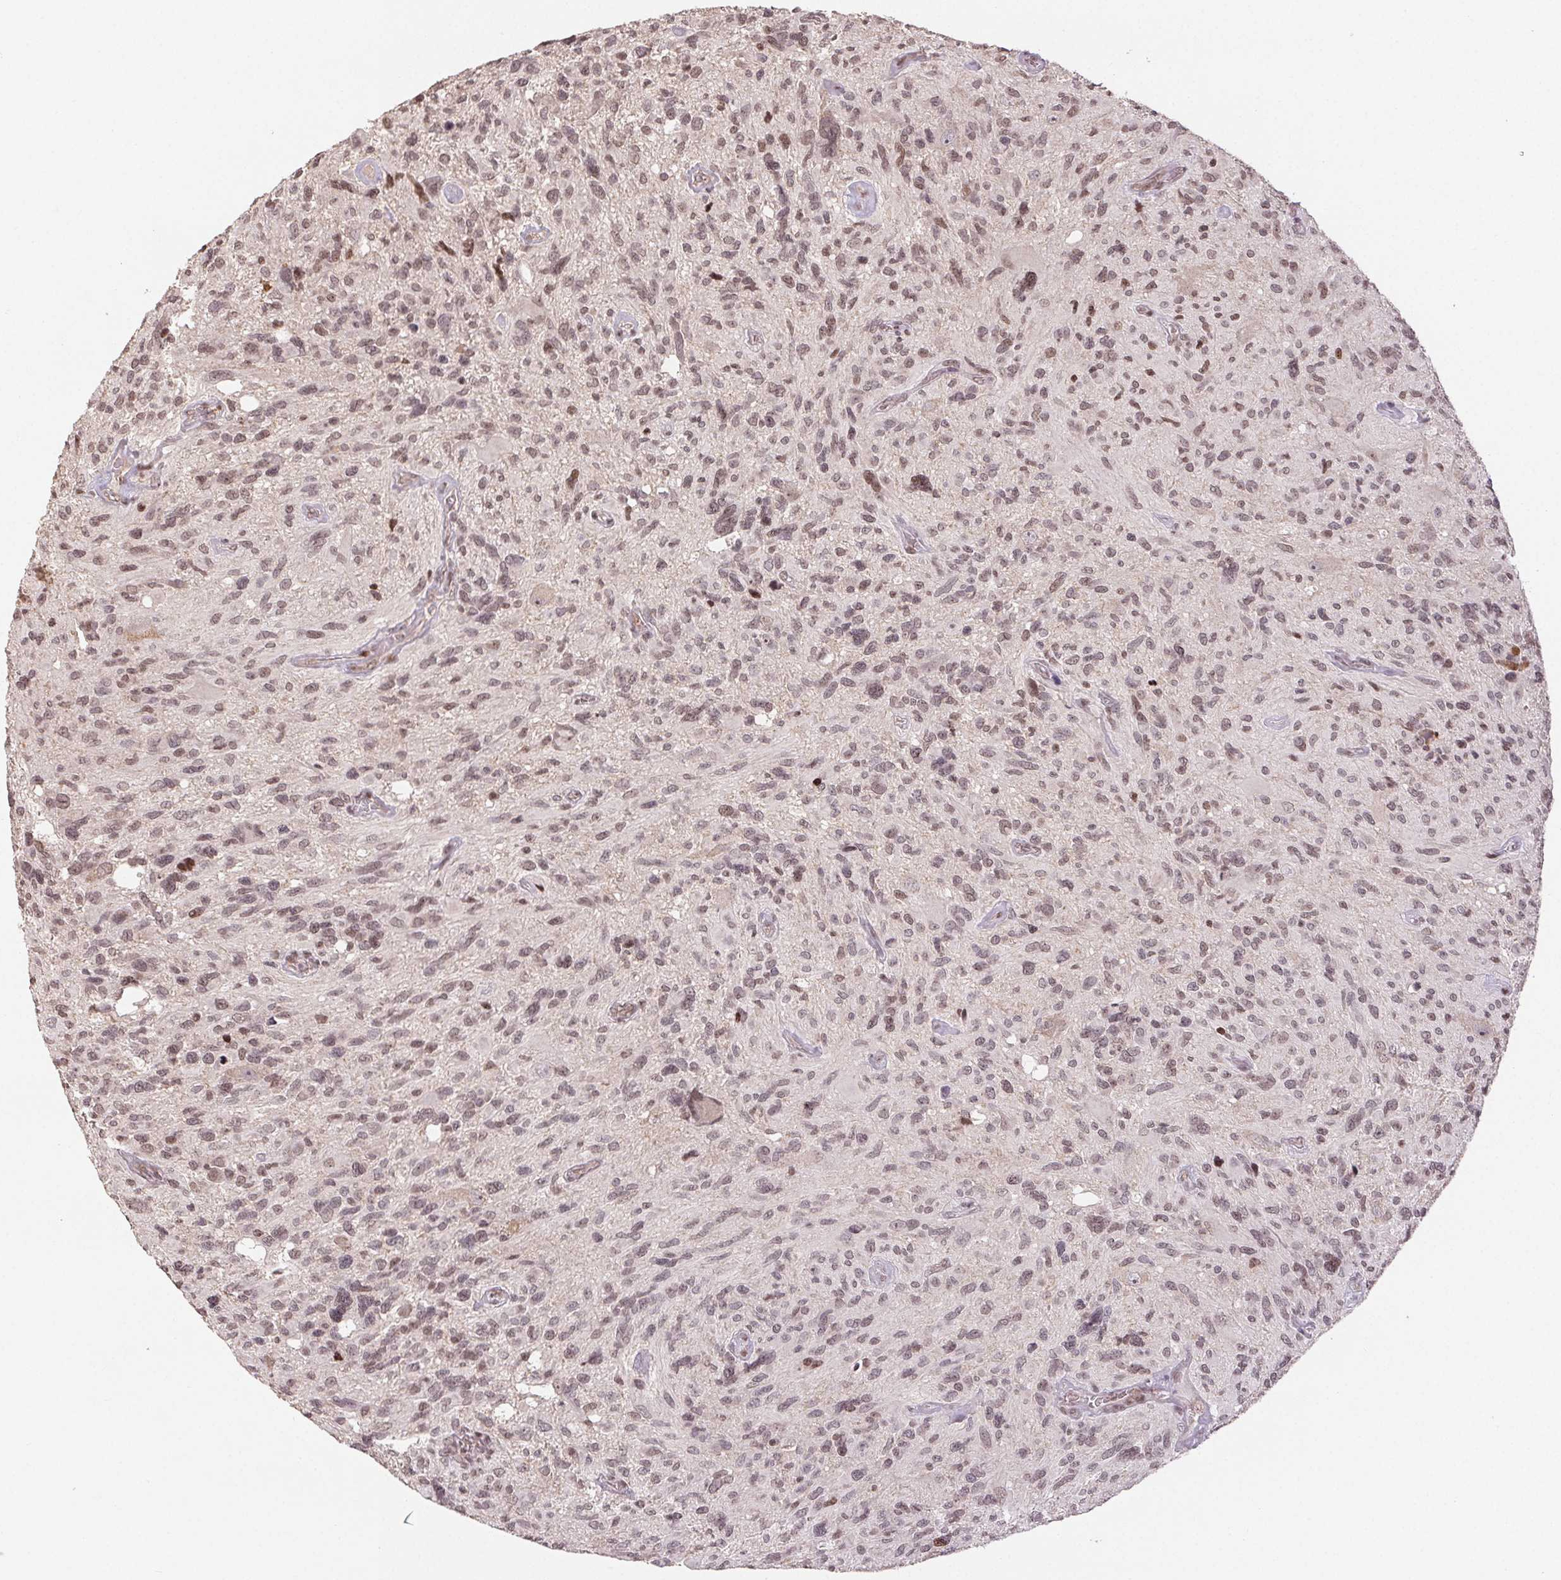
{"staining": {"intensity": "weak", "quantity": ">75%", "location": "nuclear"}, "tissue": "glioma", "cell_type": "Tumor cells", "image_type": "cancer", "snomed": [{"axis": "morphology", "description": "Glioma, malignant, High grade"}, {"axis": "topography", "description": "Brain"}], "caption": "A brown stain highlights weak nuclear expression of a protein in human glioma tumor cells.", "gene": "MAPKAPK2", "patient": {"sex": "male", "age": 49}}